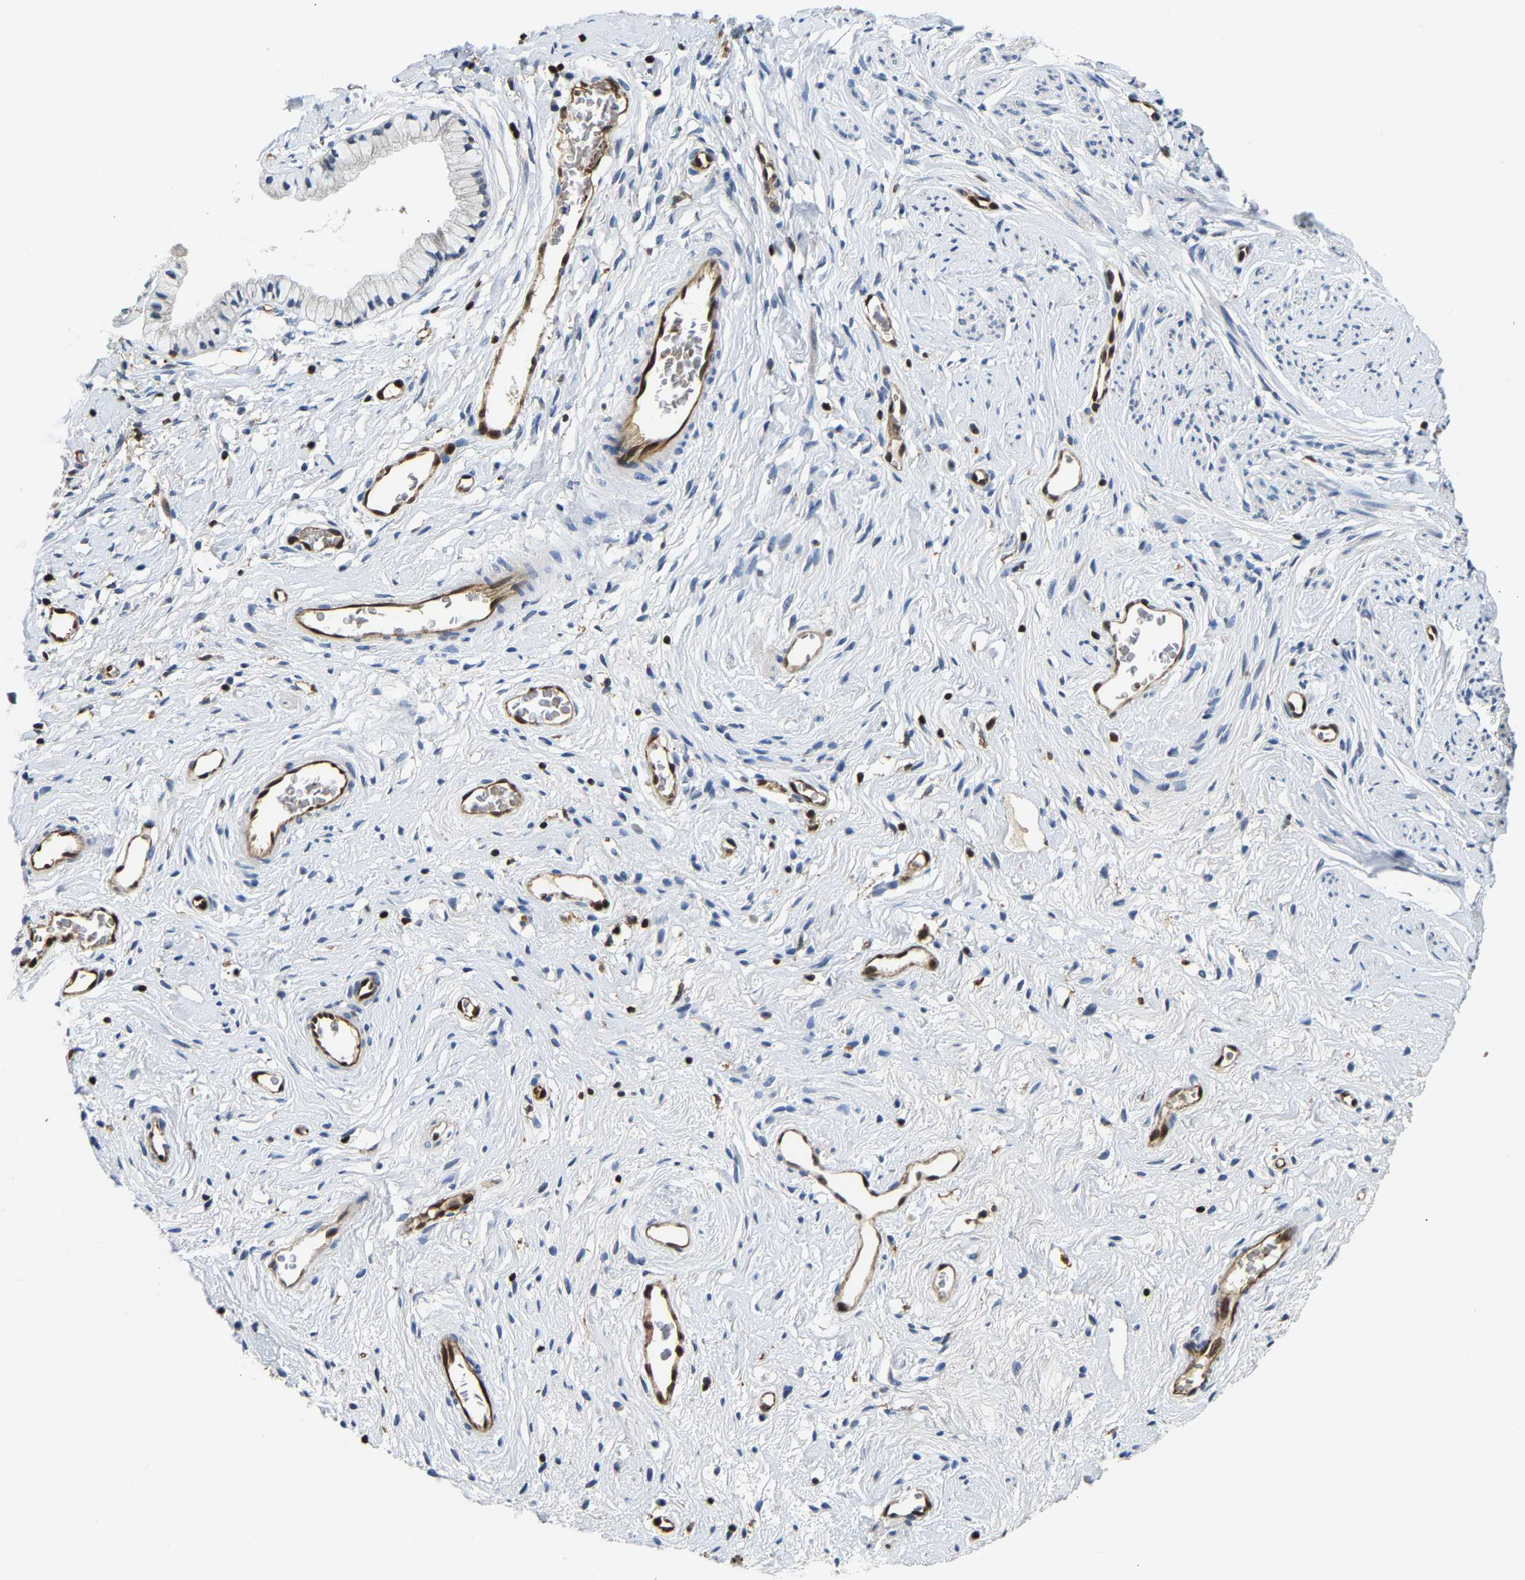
{"staining": {"intensity": "negative", "quantity": "none", "location": "none"}, "tissue": "cervix", "cell_type": "Glandular cells", "image_type": "normal", "snomed": [{"axis": "morphology", "description": "Normal tissue, NOS"}, {"axis": "topography", "description": "Cervix"}], "caption": "Immunohistochemical staining of unremarkable human cervix reveals no significant expression in glandular cells. (DAB immunohistochemistry with hematoxylin counter stain).", "gene": "GIMAP7", "patient": {"sex": "female", "age": 77}}